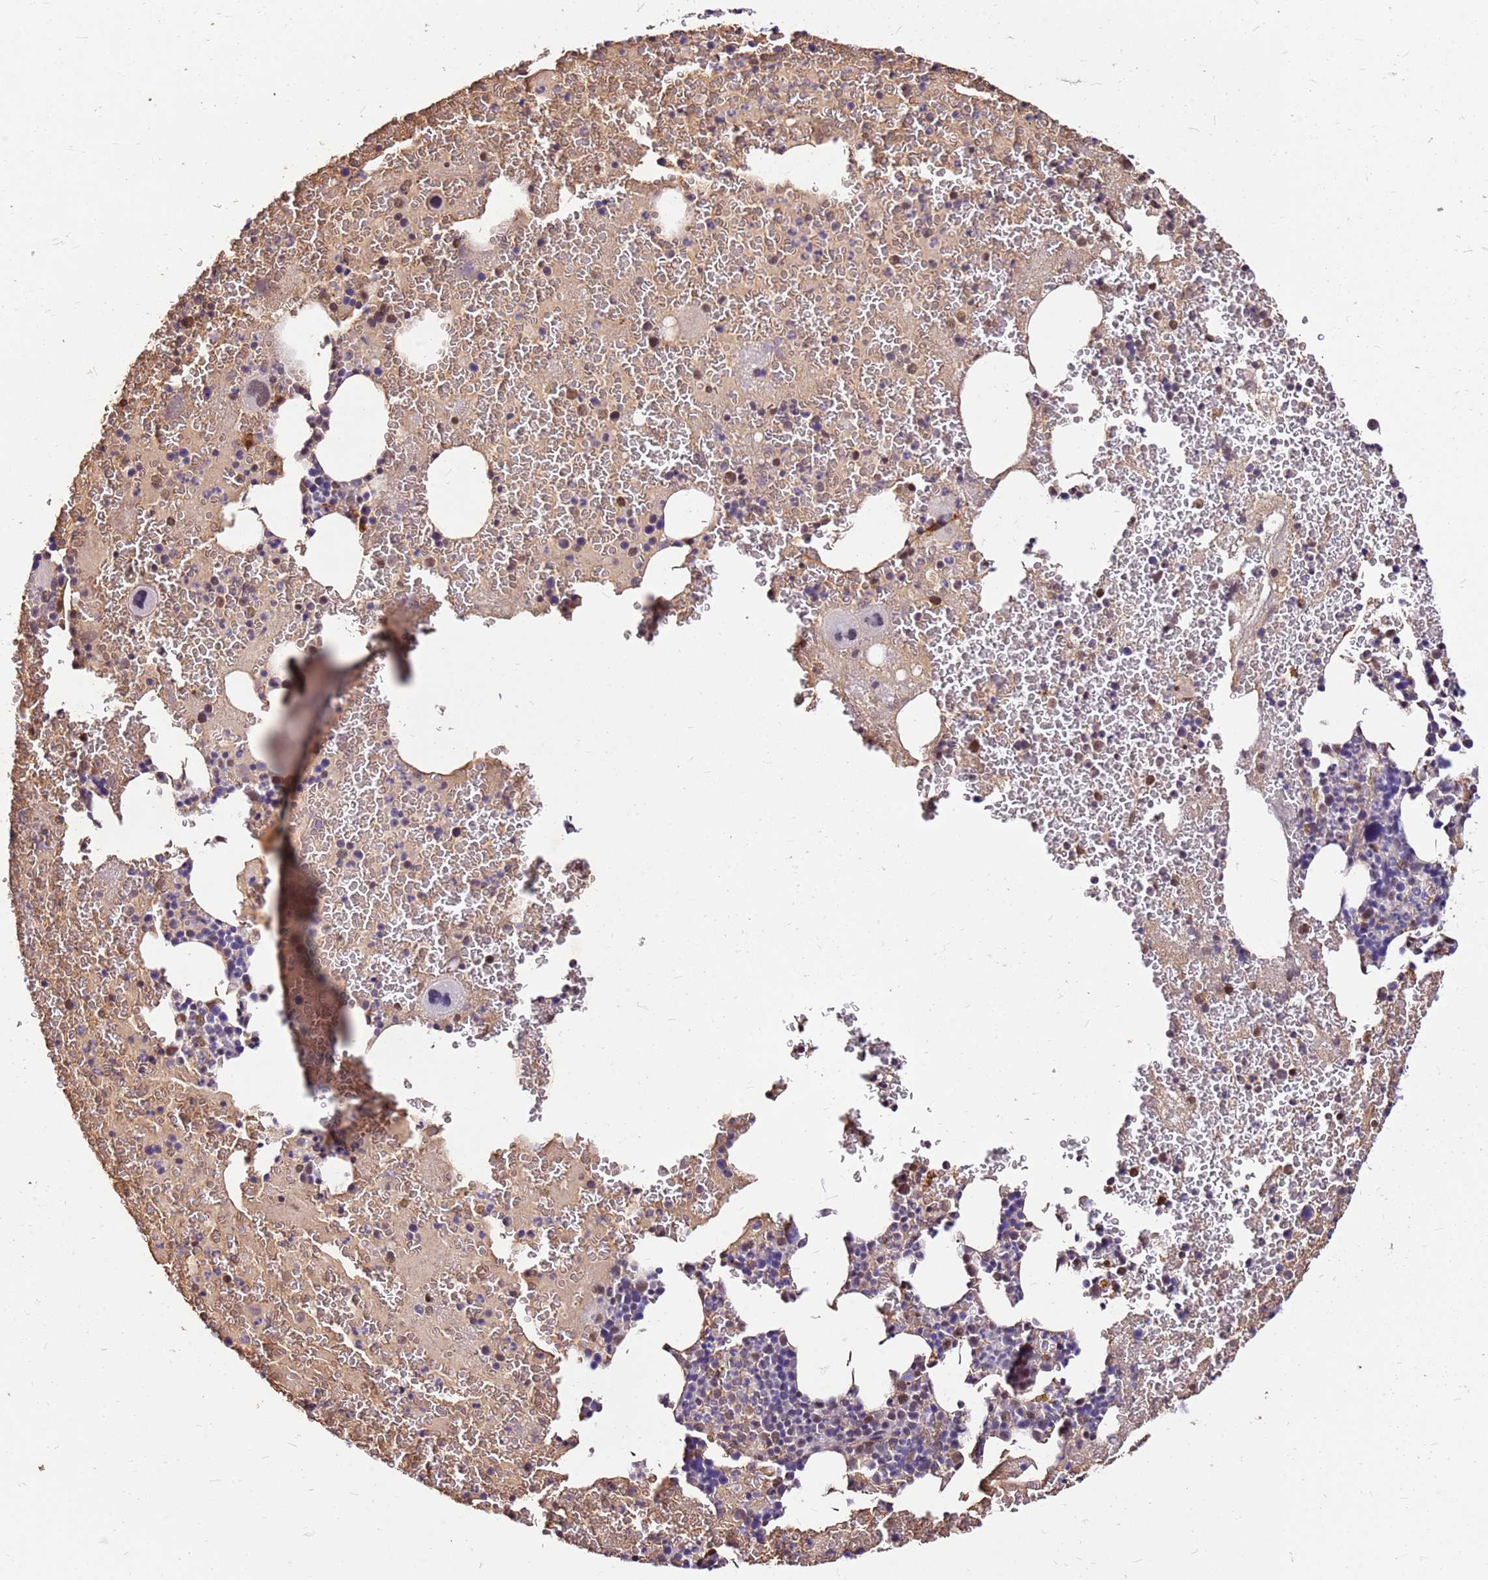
{"staining": {"intensity": "moderate", "quantity": "<25%", "location": "nuclear"}, "tissue": "bone marrow", "cell_type": "Hematopoietic cells", "image_type": "normal", "snomed": [{"axis": "morphology", "description": "Normal tissue, NOS"}, {"axis": "topography", "description": "Bone marrow"}], "caption": "High-power microscopy captured an immunohistochemistry (IHC) micrograph of unremarkable bone marrow, revealing moderate nuclear staining in approximately <25% of hematopoietic cells.", "gene": "ALDH1A3", "patient": {"sex": "male", "age": 26}}